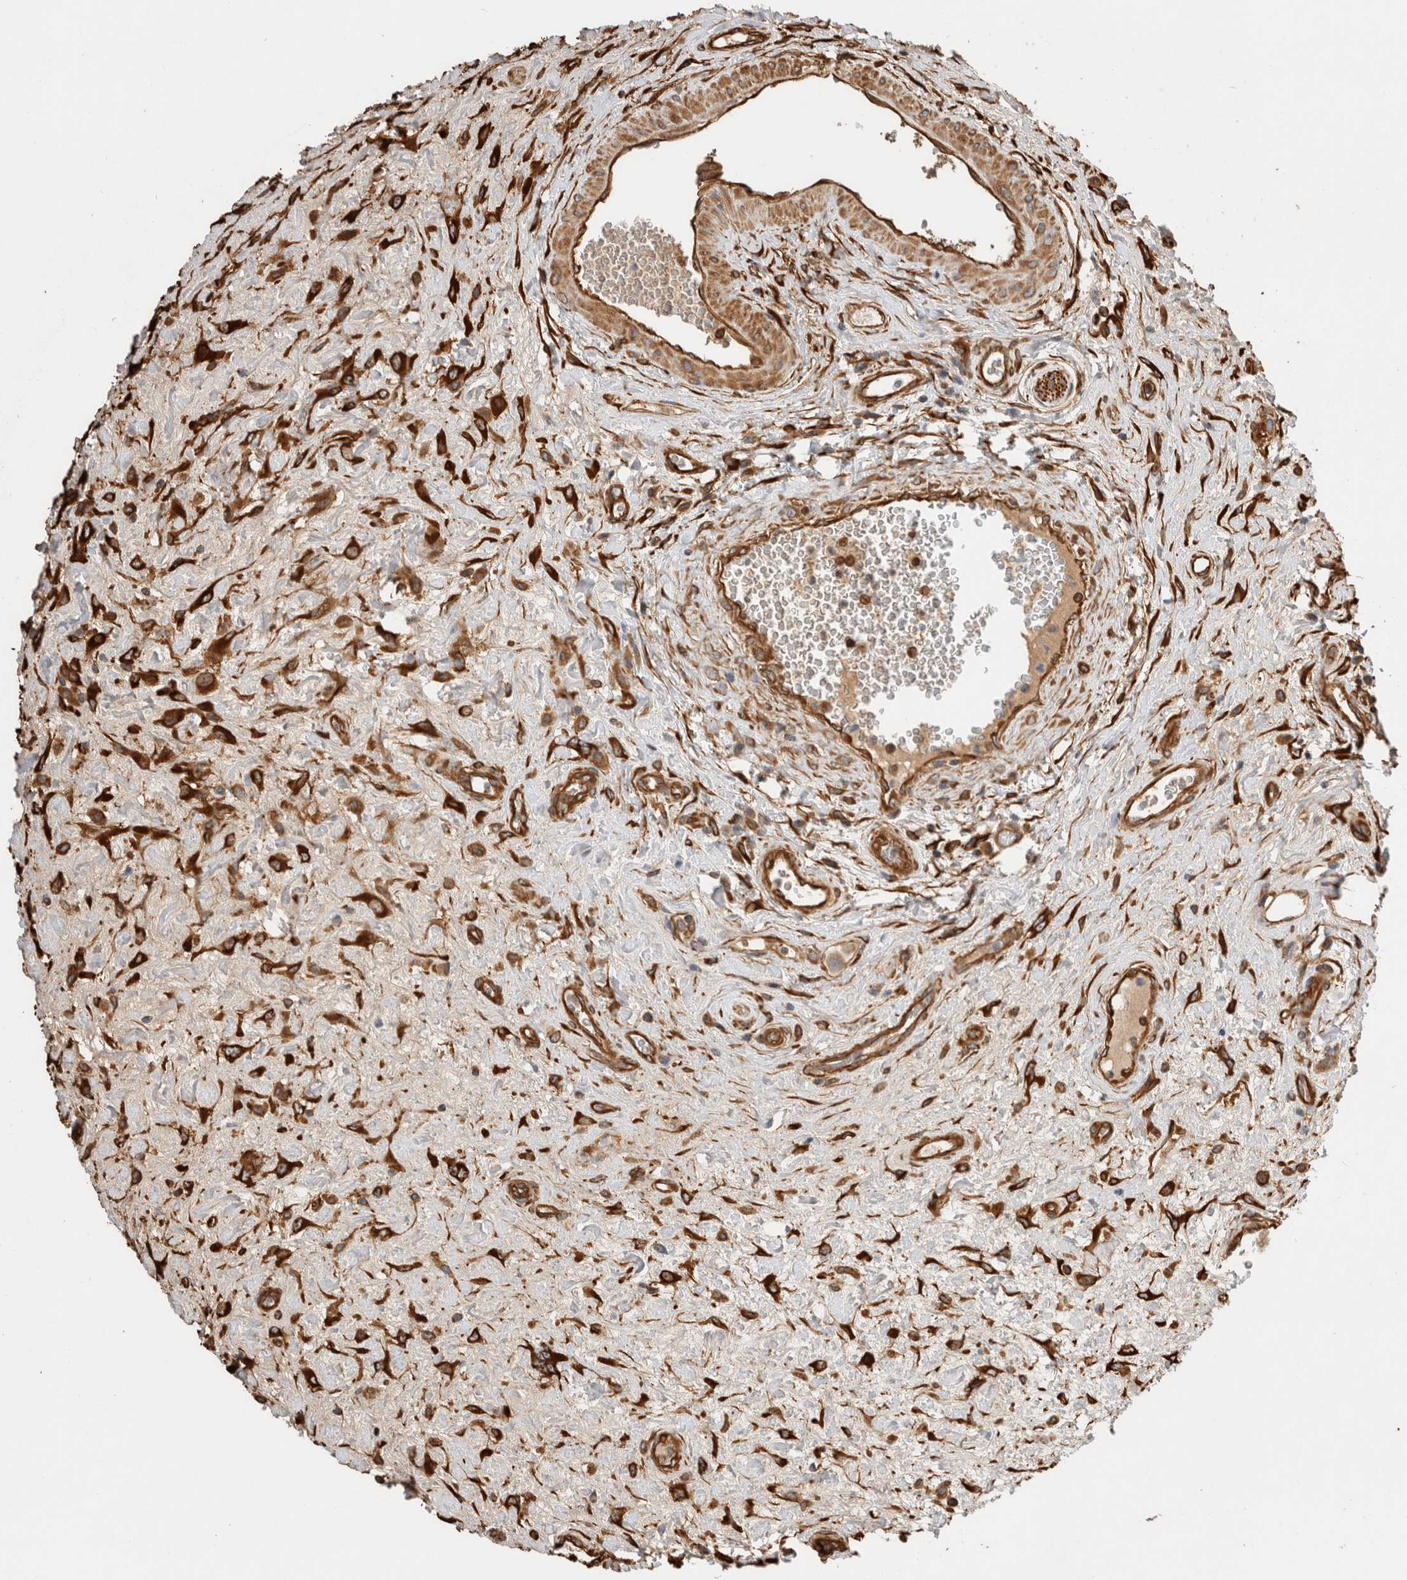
{"staining": {"intensity": "strong", "quantity": ">75%", "location": "cytoplasmic/membranous"}, "tissue": "urothelial cancer", "cell_type": "Tumor cells", "image_type": "cancer", "snomed": [{"axis": "morphology", "description": "Urothelial carcinoma, High grade"}, {"axis": "topography", "description": "Urinary bladder"}], "caption": "The image shows staining of urothelial cancer, revealing strong cytoplasmic/membranous protein positivity (brown color) within tumor cells. Nuclei are stained in blue.", "gene": "ZNF397", "patient": {"sex": "male", "age": 50}}